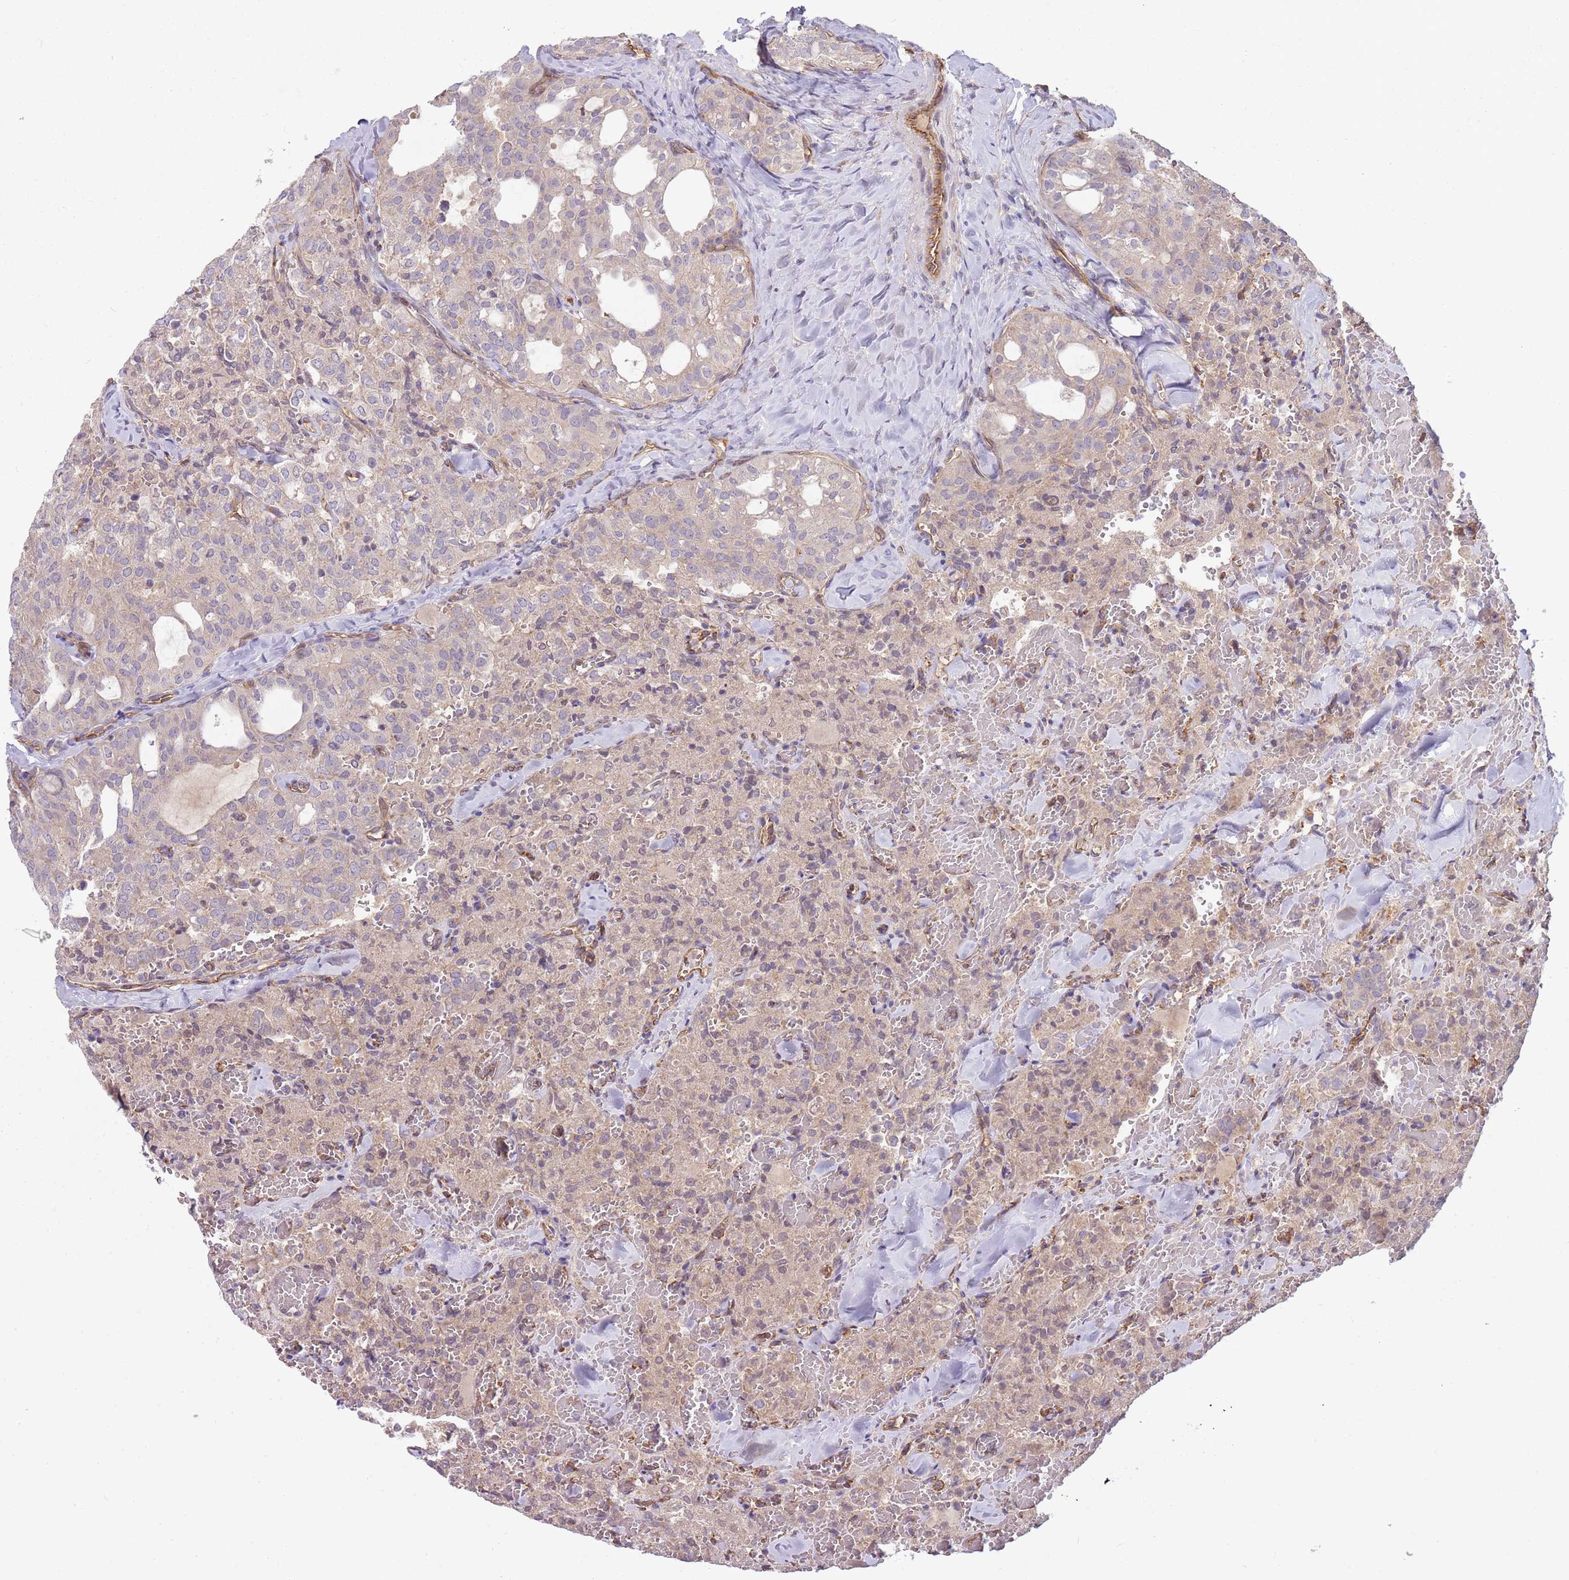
{"staining": {"intensity": "weak", "quantity": "25%-75%", "location": "cytoplasmic/membranous"}, "tissue": "thyroid cancer", "cell_type": "Tumor cells", "image_type": "cancer", "snomed": [{"axis": "morphology", "description": "Follicular adenoma carcinoma, NOS"}, {"axis": "topography", "description": "Thyroid gland"}], "caption": "Immunohistochemistry (IHC) image of human thyroid cancer stained for a protein (brown), which exhibits low levels of weak cytoplasmic/membranous staining in approximately 25%-75% of tumor cells.", "gene": "SKOR2", "patient": {"sex": "male", "age": 75}}